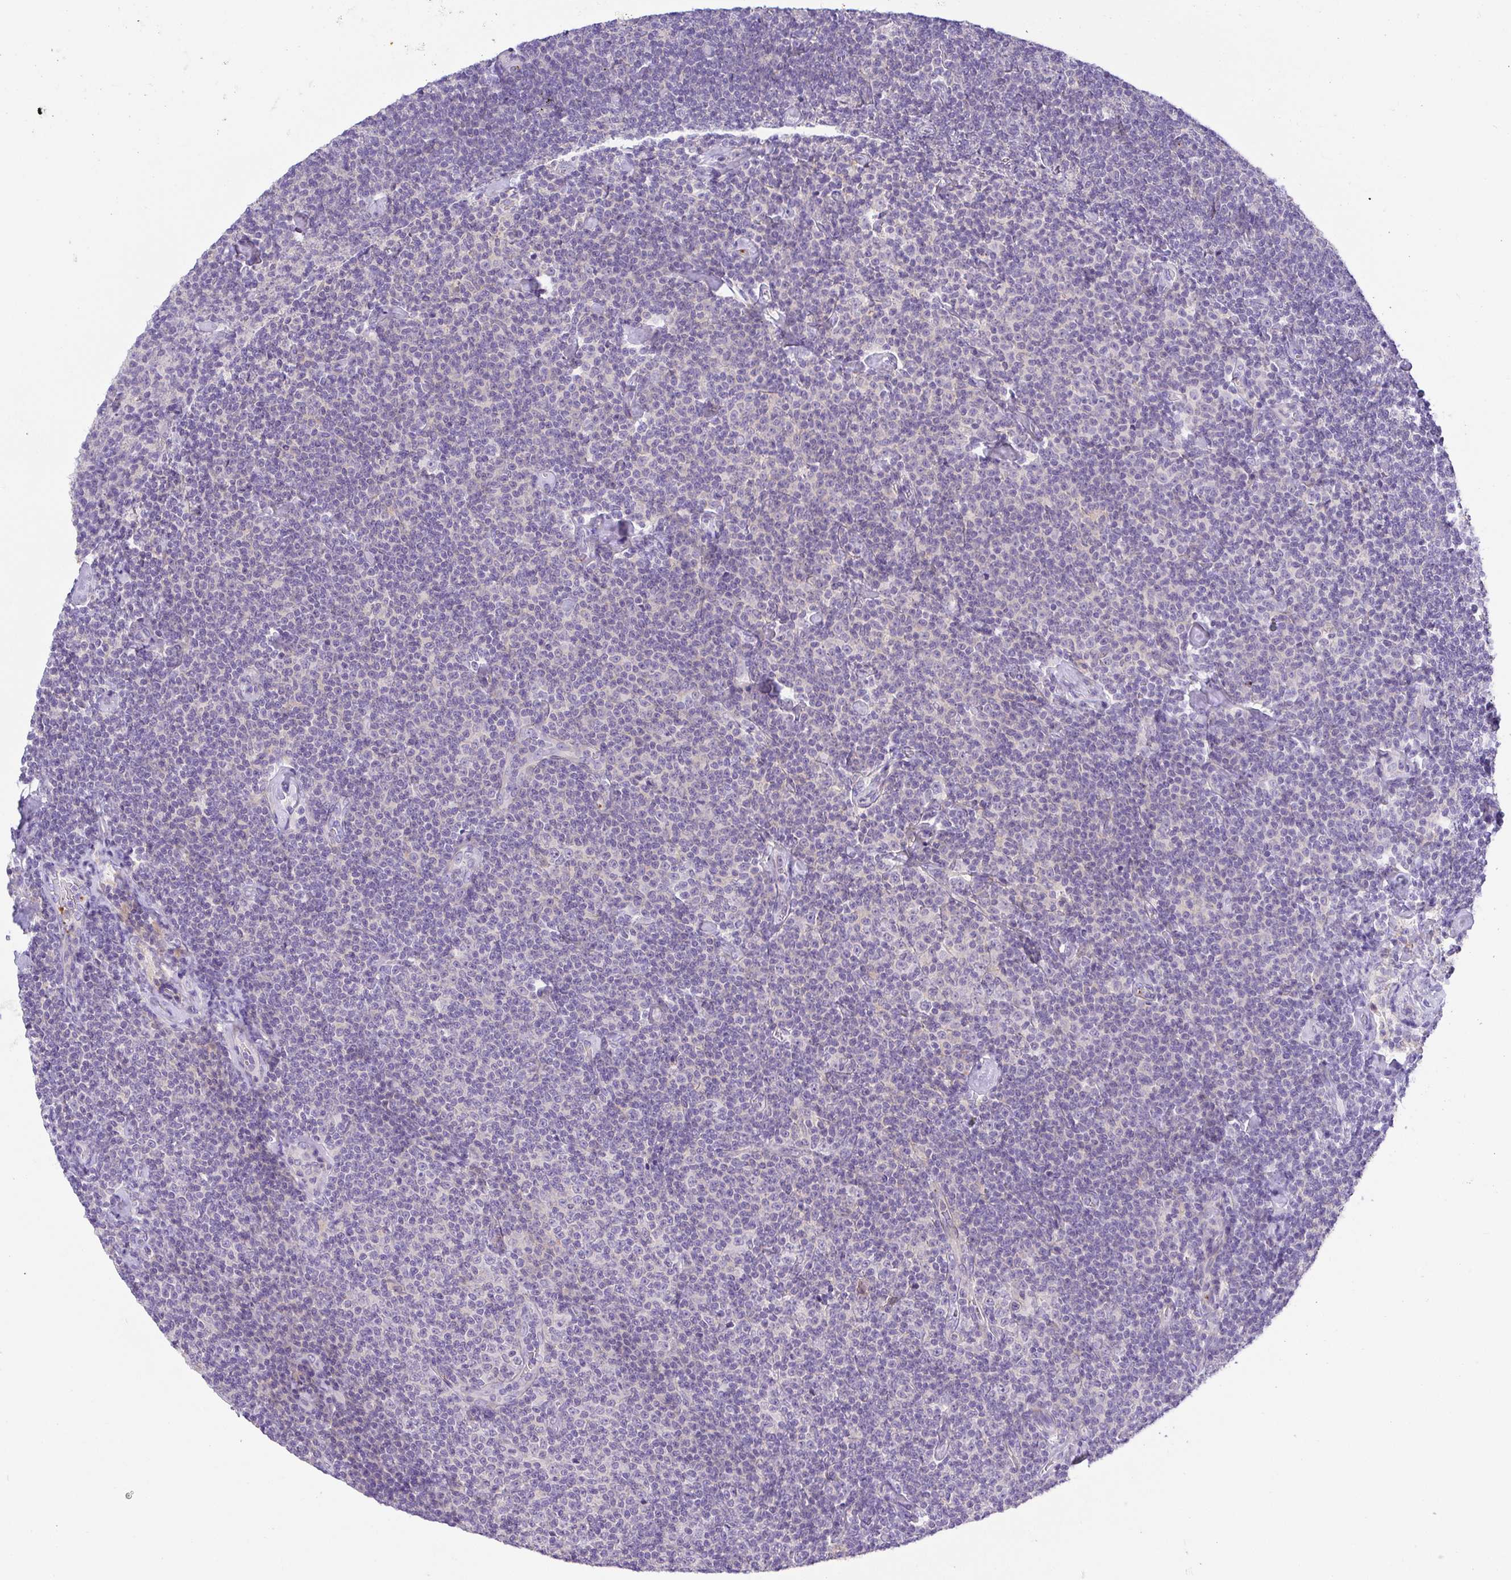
{"staining": {"intensity": "negative", "quantity": "none", "location": "none"}, "tissue": "lymphoma", "cell_type": "Tumor cells", "image_type": "cancer", "snomed": [{"axis": "morphology", "description": "Malignant lymphoma, non-Hodgkin's type, Low grade"}, {"axis": "topography", "description": "Lymph node"}], "caption": "This is an immunohistochemistry (IHC) image of human lymphoma. There is no expression in tumor cells.", "gene": "PRR14L", "patient": {"sex": "male", "age": 81}}